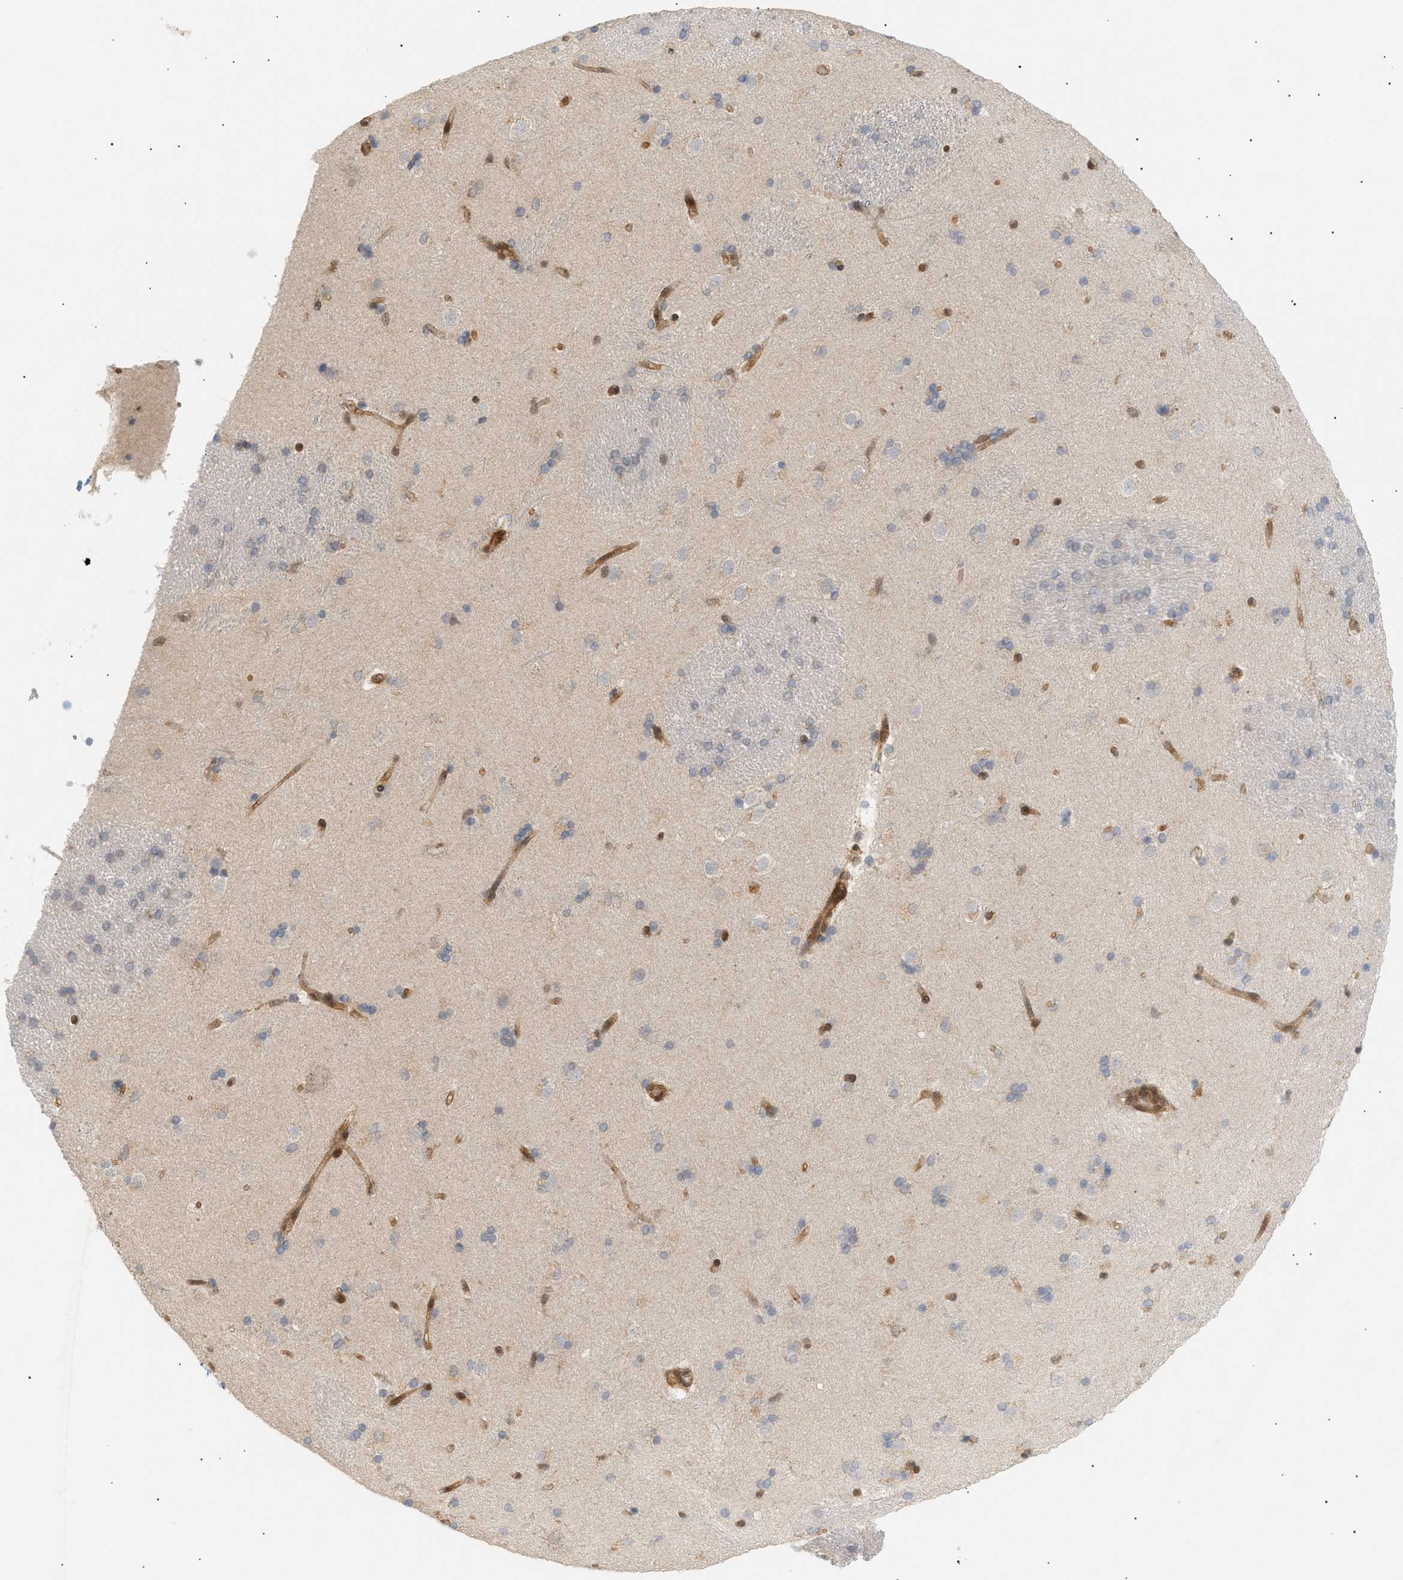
{"staining": {"intensity": "negative", "quantity": "none", "location": "none"}, "tissue": "caudate", "cell_type": "Glial cells", "image_type": "normal", "snomed": [{"axis": "morphology", "description": "Normal tissue, NOS"}, {"axis": "topography", "description": "Lateral ventricle wall"}], "caption": "Human caudate stained for a protein using immunohistochemistry (IHC) shows no positivity in glial cells.", "gene": "SHC1", "patient": {"sex": "female", "age": 19}}